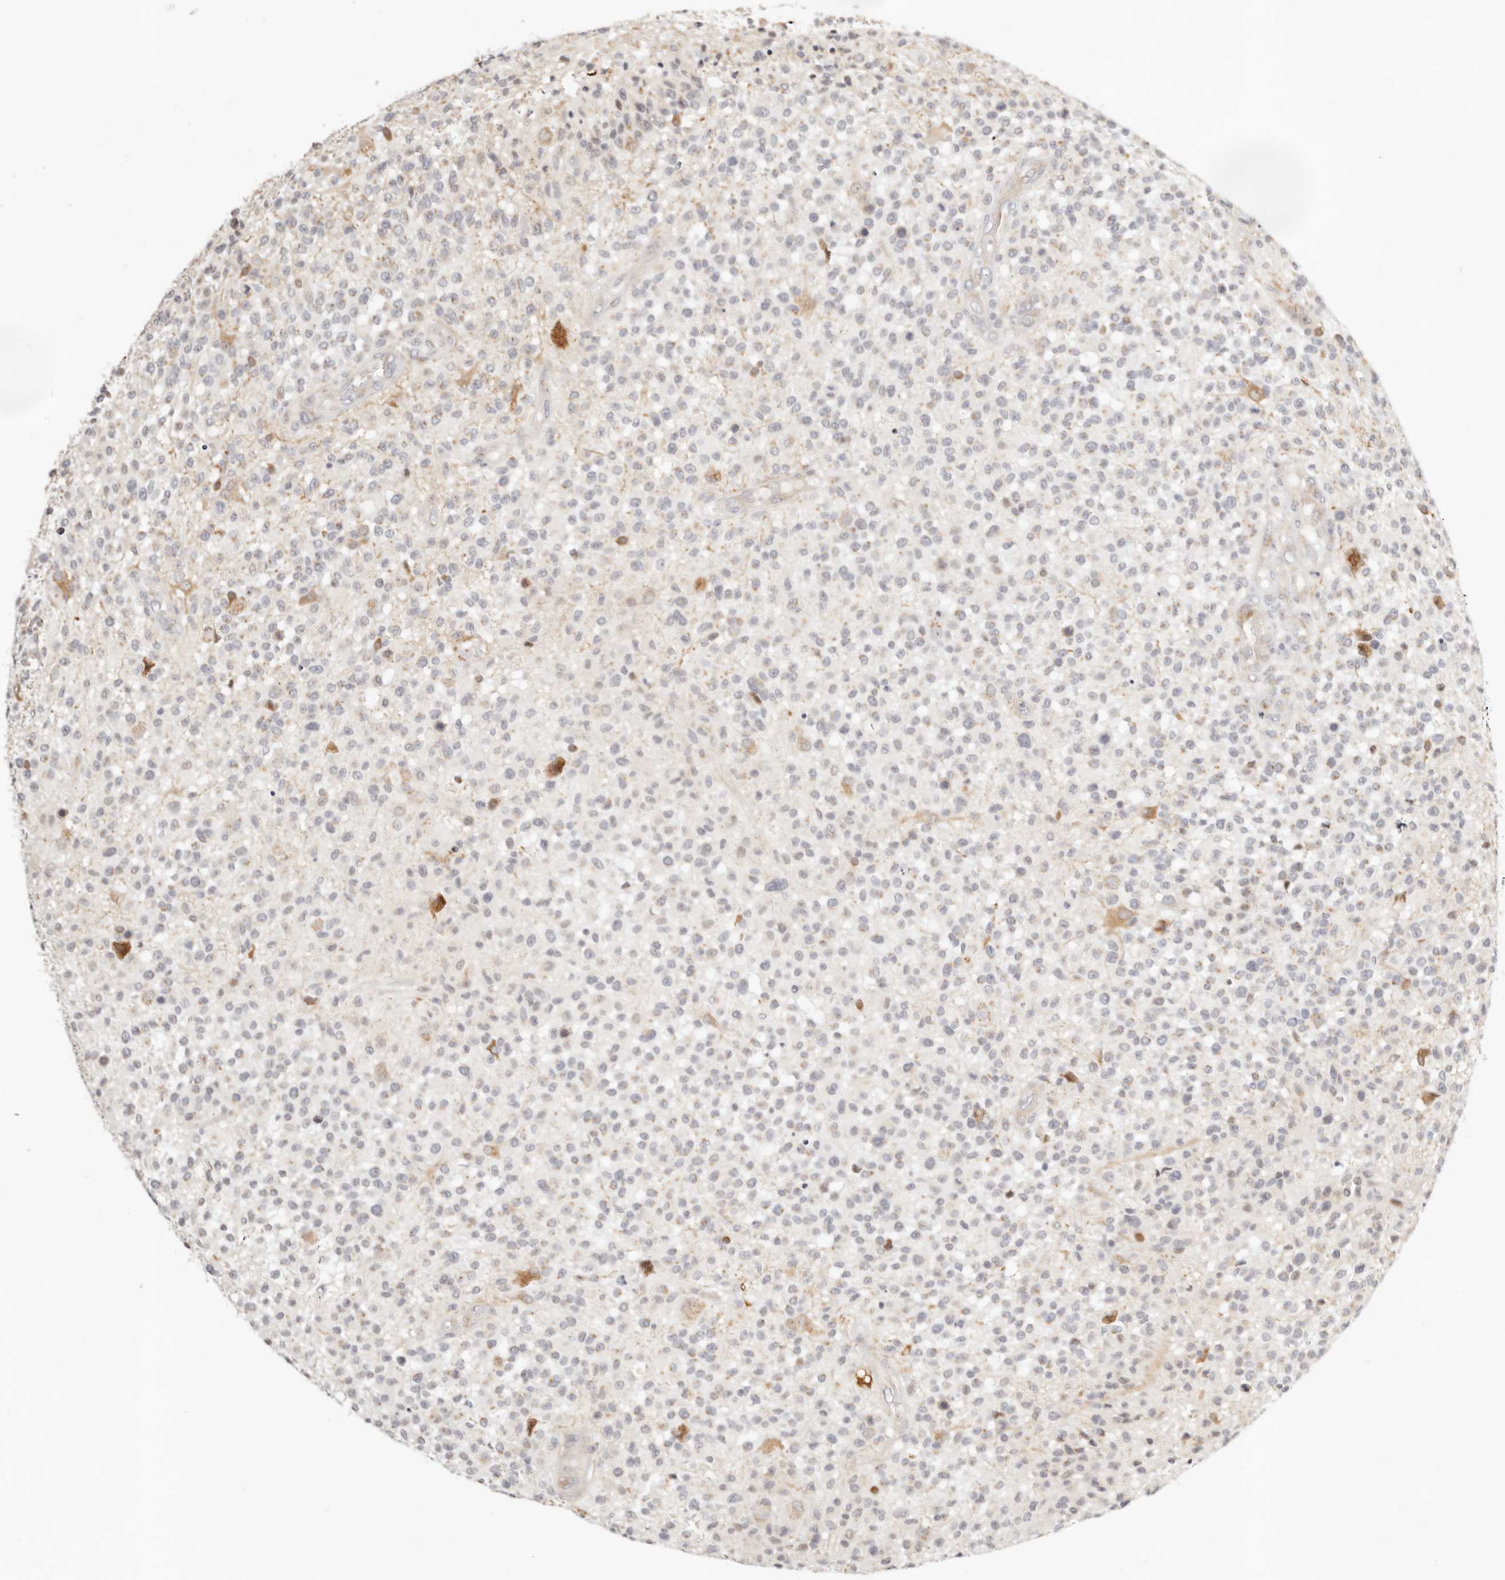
{"staining": {"intensity": "negative", "quantity": "none", "location": "none"}, "tissue": "glioma", "cell_type": "Tumor cells", "image_type": "cancer", "snomed": [{"axis": "morphology", "description": "Glioma, malignant, High grade"}, {"axis": "morphology", "description": "Glioblastoma, NOS"}, {"axis": "topography", "description": "Brain"}], "caption": "Tumor cells show no significant protein positivity in glioma.", "gene": "FAM20B", "patient": {"sex": "male", "age": 60}}